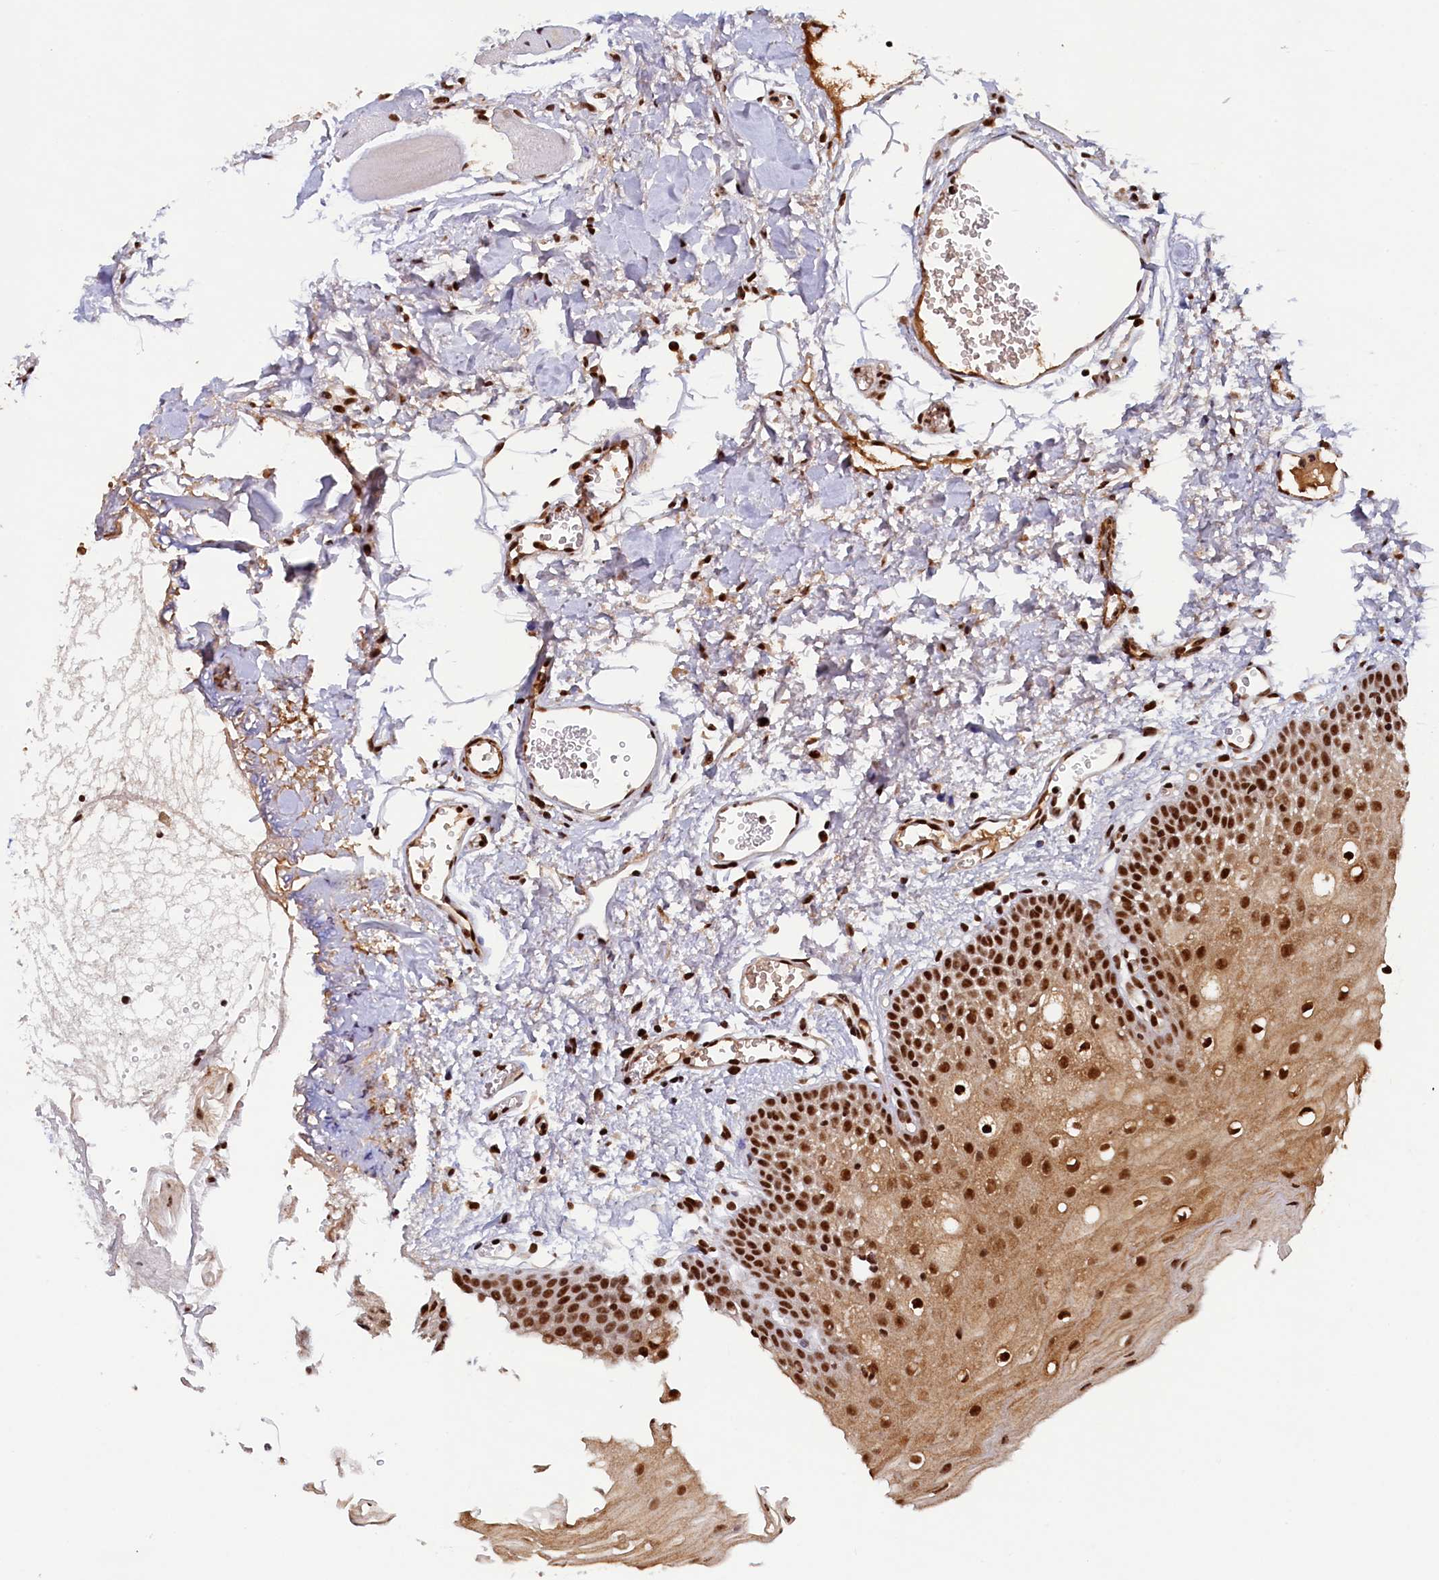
{"staining": {"intensity": "strong", "quantity": ">75%", "location": "cytoplasmic/membranous,nuclear"}, "tissue": "oral mucosa", "cell_type": "Squamous epithelial cells", "image_type": "normal", "snomed": [{"axis": "morphology", "description": "Normal tissue, NOS"}, {"axis": "topography", "description": "Oral tissue"}, {"axis": "topography", "description": "Tounge, NOS"}], "caption": "Protein staining shows strong cytoplasmic/membranous,nuclear positivity in approximately >75% of squamous epithelial cells in normal oral mucosa. (brown staining indicates protein expression, while blue staining denotes nuclei).", "gene": "ZC3H18", "patient": {"sex": "female", "age": 73}}